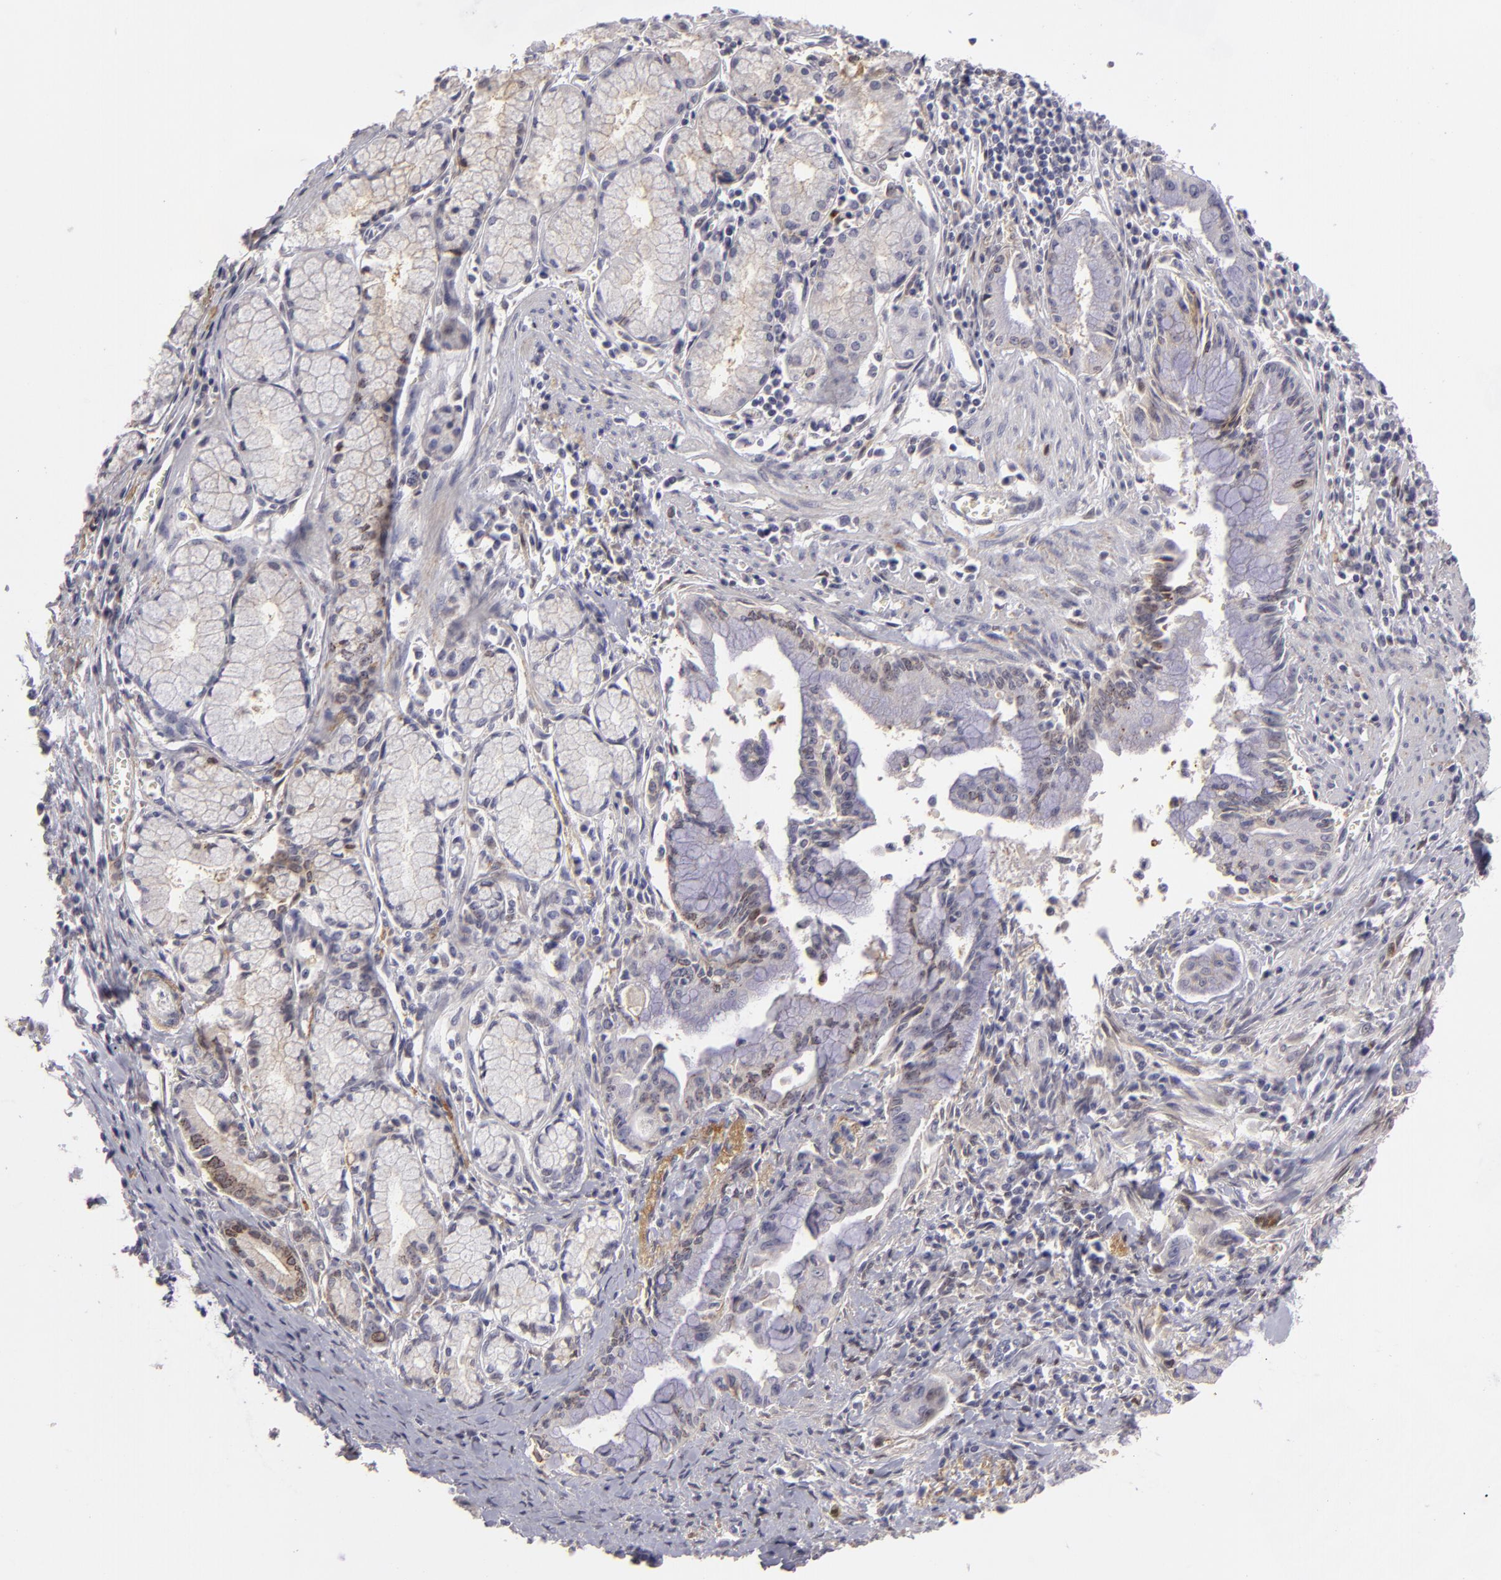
{"staining": {"intensity": "negative", "quantity": "none", "location": "none"}, "tissue": "pancreatic cancer", "cell_type": "Tumor cells", "image_type": "cancer", "snomed": [{"axis": "morphology", "description": "Adenocarcinoma, NOS"}, {"axis": "topography", "description": "Pancreas"}], "caption": "Immunohistochemical staining of pancreatic cancer (adenocarcinoma) reveals no significant staining in tumor cells.", "gene": "EFS", "patient": {"sex": "male", "age": 59}}